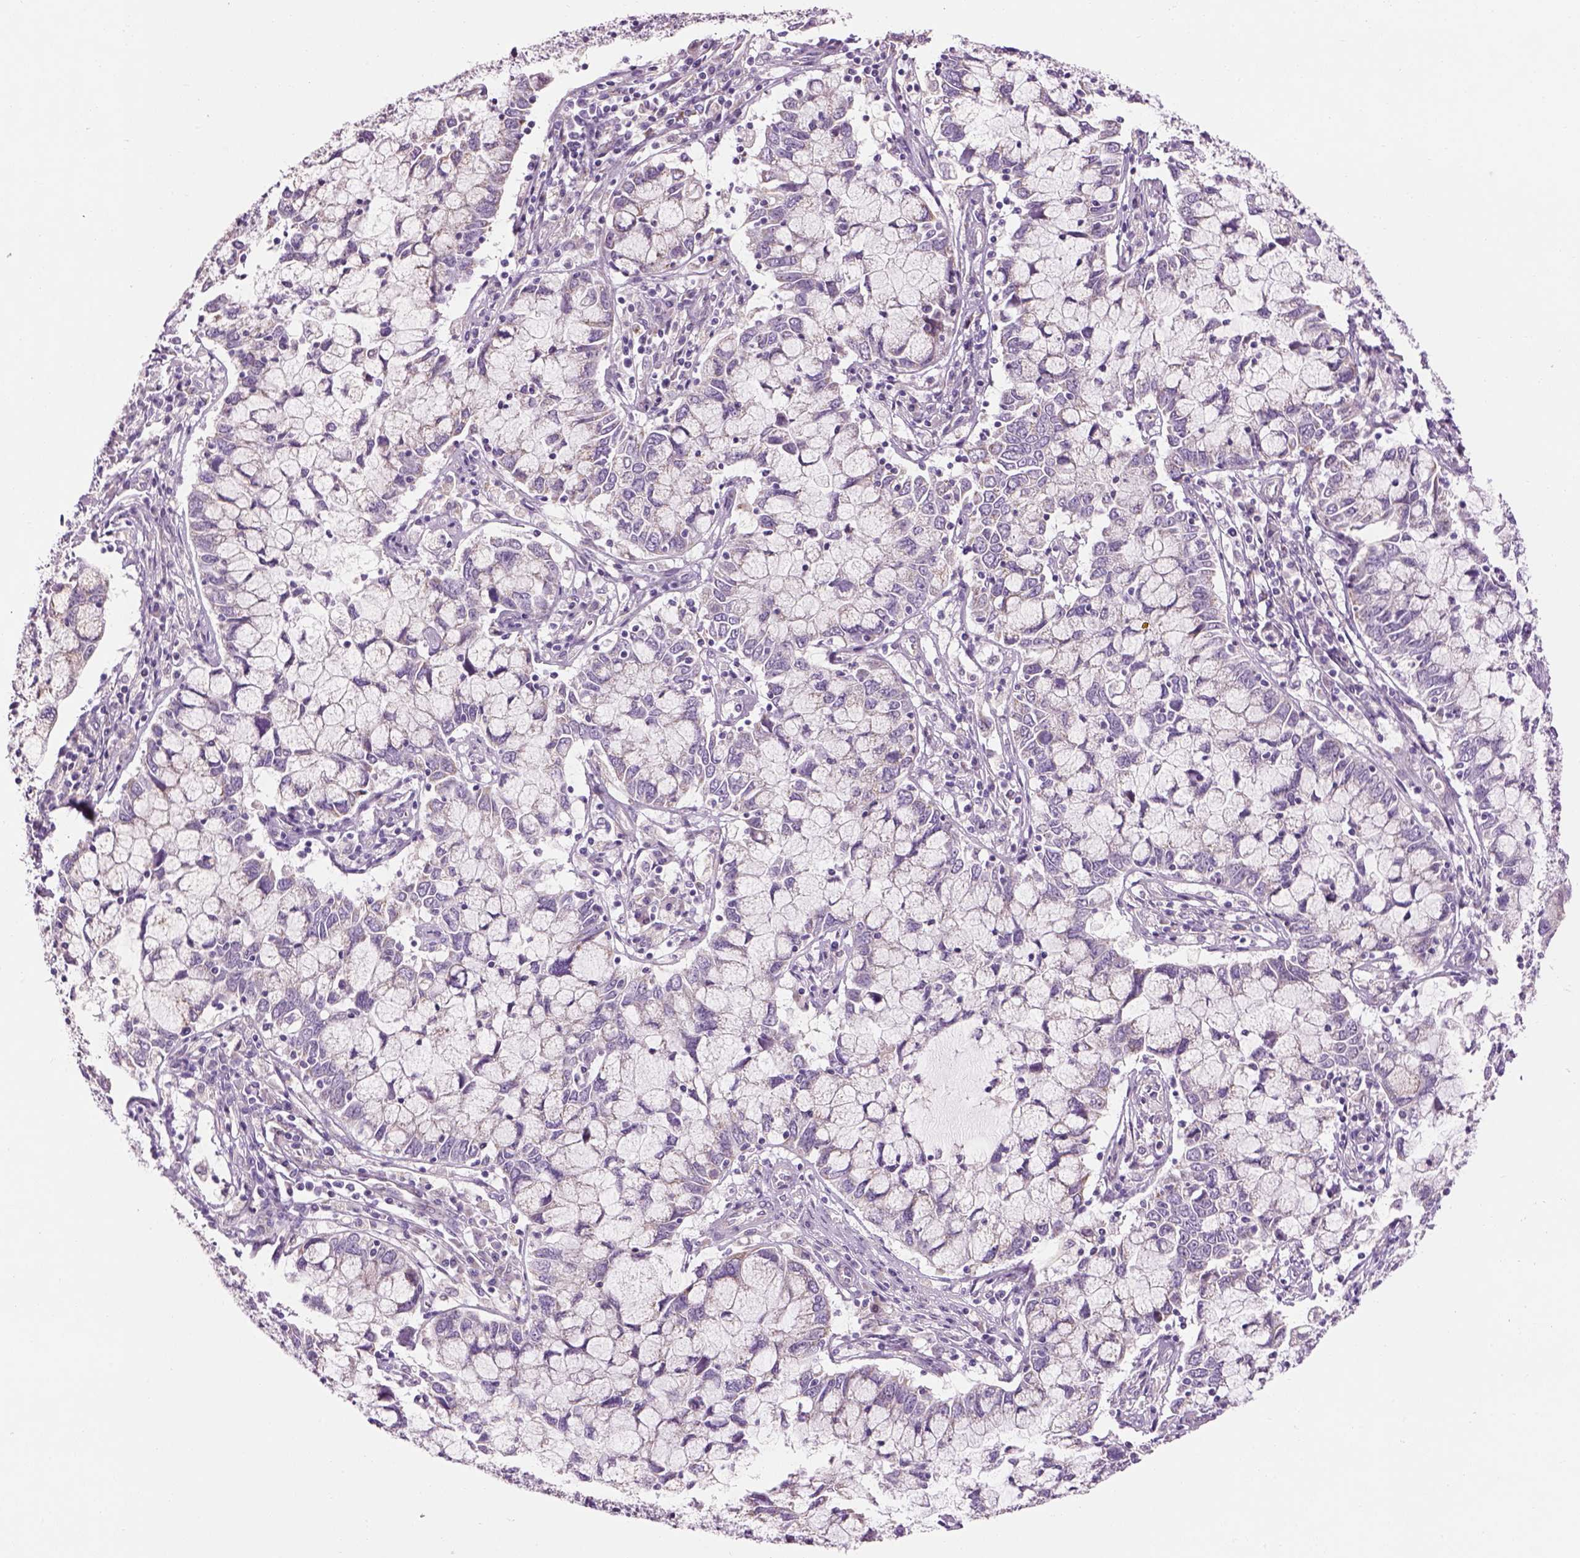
{"staining": {"intensity": "negative", "quantity": "none", "location": "none"}, "tissue": "cervical cancer", "cell_type": "Tumor cells", "image_type": "cancer", "snomed": [{"axis": "morphology", "description": "Adenocarcinoma, NOS"}, {"axis": "topography", "description": "Cervix"}], "caption": "Micrograph shows no protein expression in tumor cells of cervical cancer (adenocarcinoma) tissue.", "gene": "IFT52", "patient": {"sex": "female", "age": 40}}